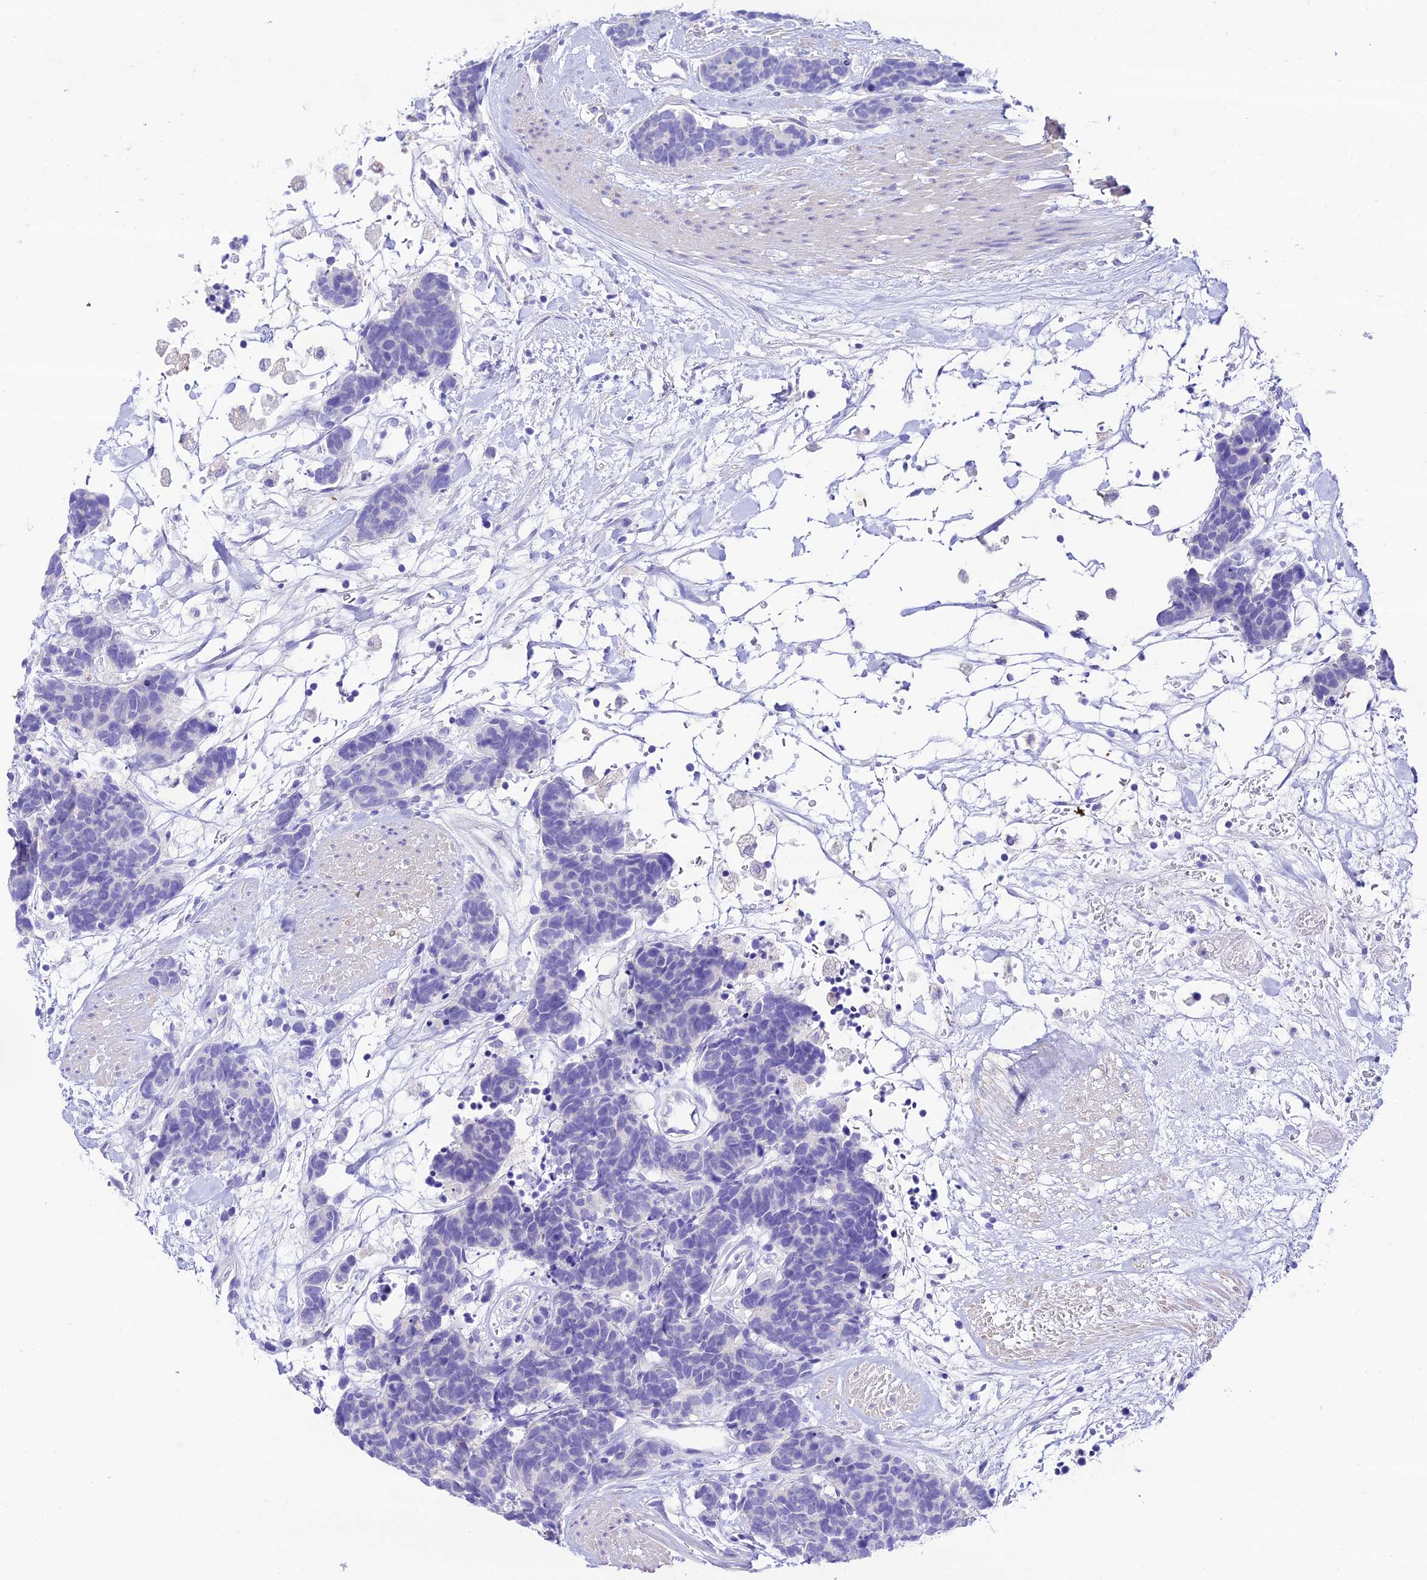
{"staining": {"intensity": "negative", "quantity": "none", "location": "none"}, "tissue": "carcinoid", "cell_type": "Tumor cells", "image_type": "cancer", "snomed": [{"axis": "morphology", "description": "Carcinoma, NOS"}, {"axis": "morphology", "description": "Carcinoid, malignant, NOS"}, {"axis": "topography", "description": "Urinary bladder"}], "caption": "Tumor cells are negative for brown protein staining in malignant carcinoid. (DAB (3,3'-diaminobenzidine) IHC, high magnification).", "gene": "NLRP6", "patient": {"sex": "male", "age": 57}}